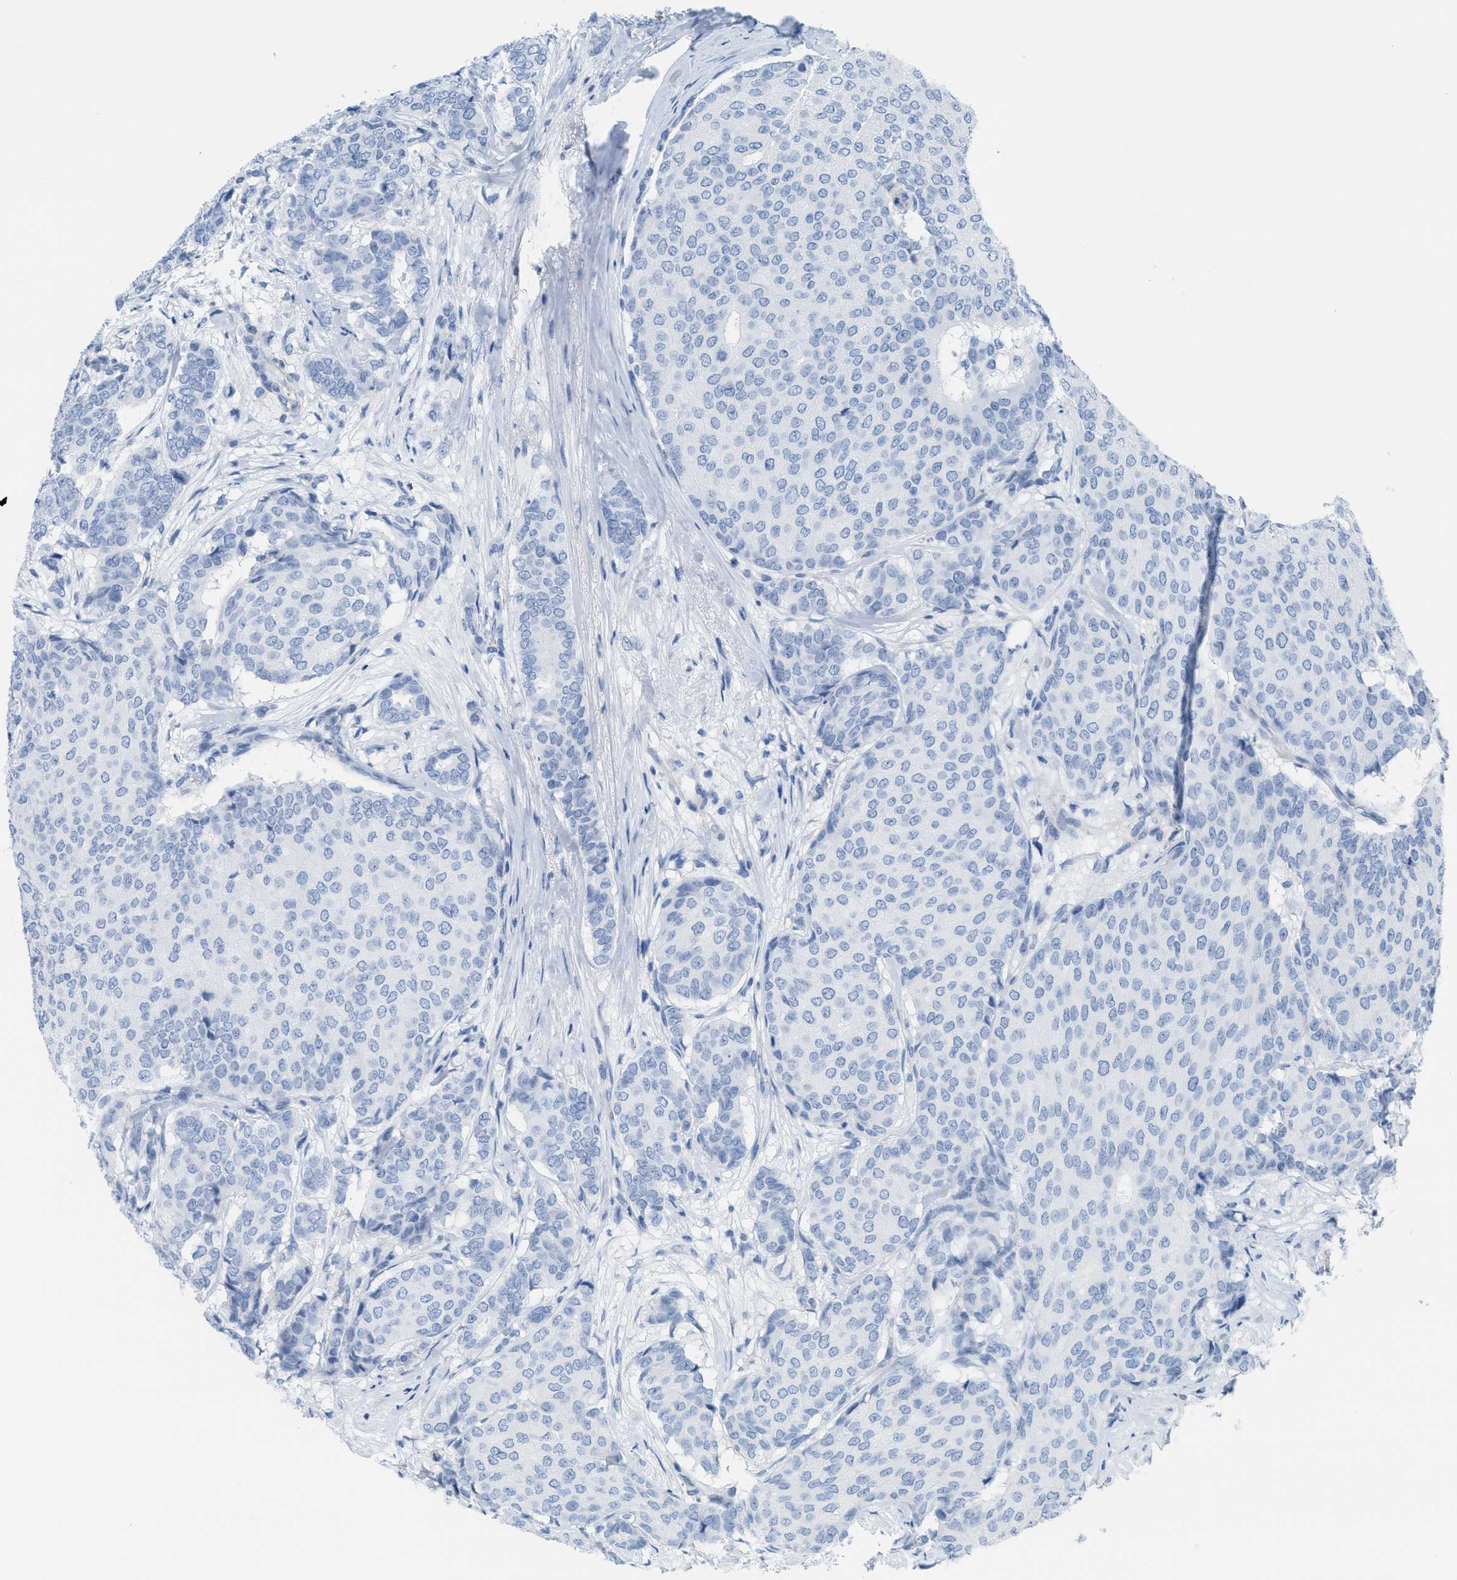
{"staining": {"intensity": "negative", "quantity": "none", "location": "none"}, "tissue": "breast cancer", "cell_type": "Tumor cells", "image_type": "cancer", "snomed": [{"axis": "morphology", "description": "Duct carcinoma"}, {"axis": "topography", "description": "Breast"}], "caption": "This is a histopathology image of immunohistochemistry (IHC) staining of infiltrating ductal carcinoma (breast), which shows no positivity in tumor cells.", "gene": "SLC12A1", "patient": {"sex": "female", "age": 75}}